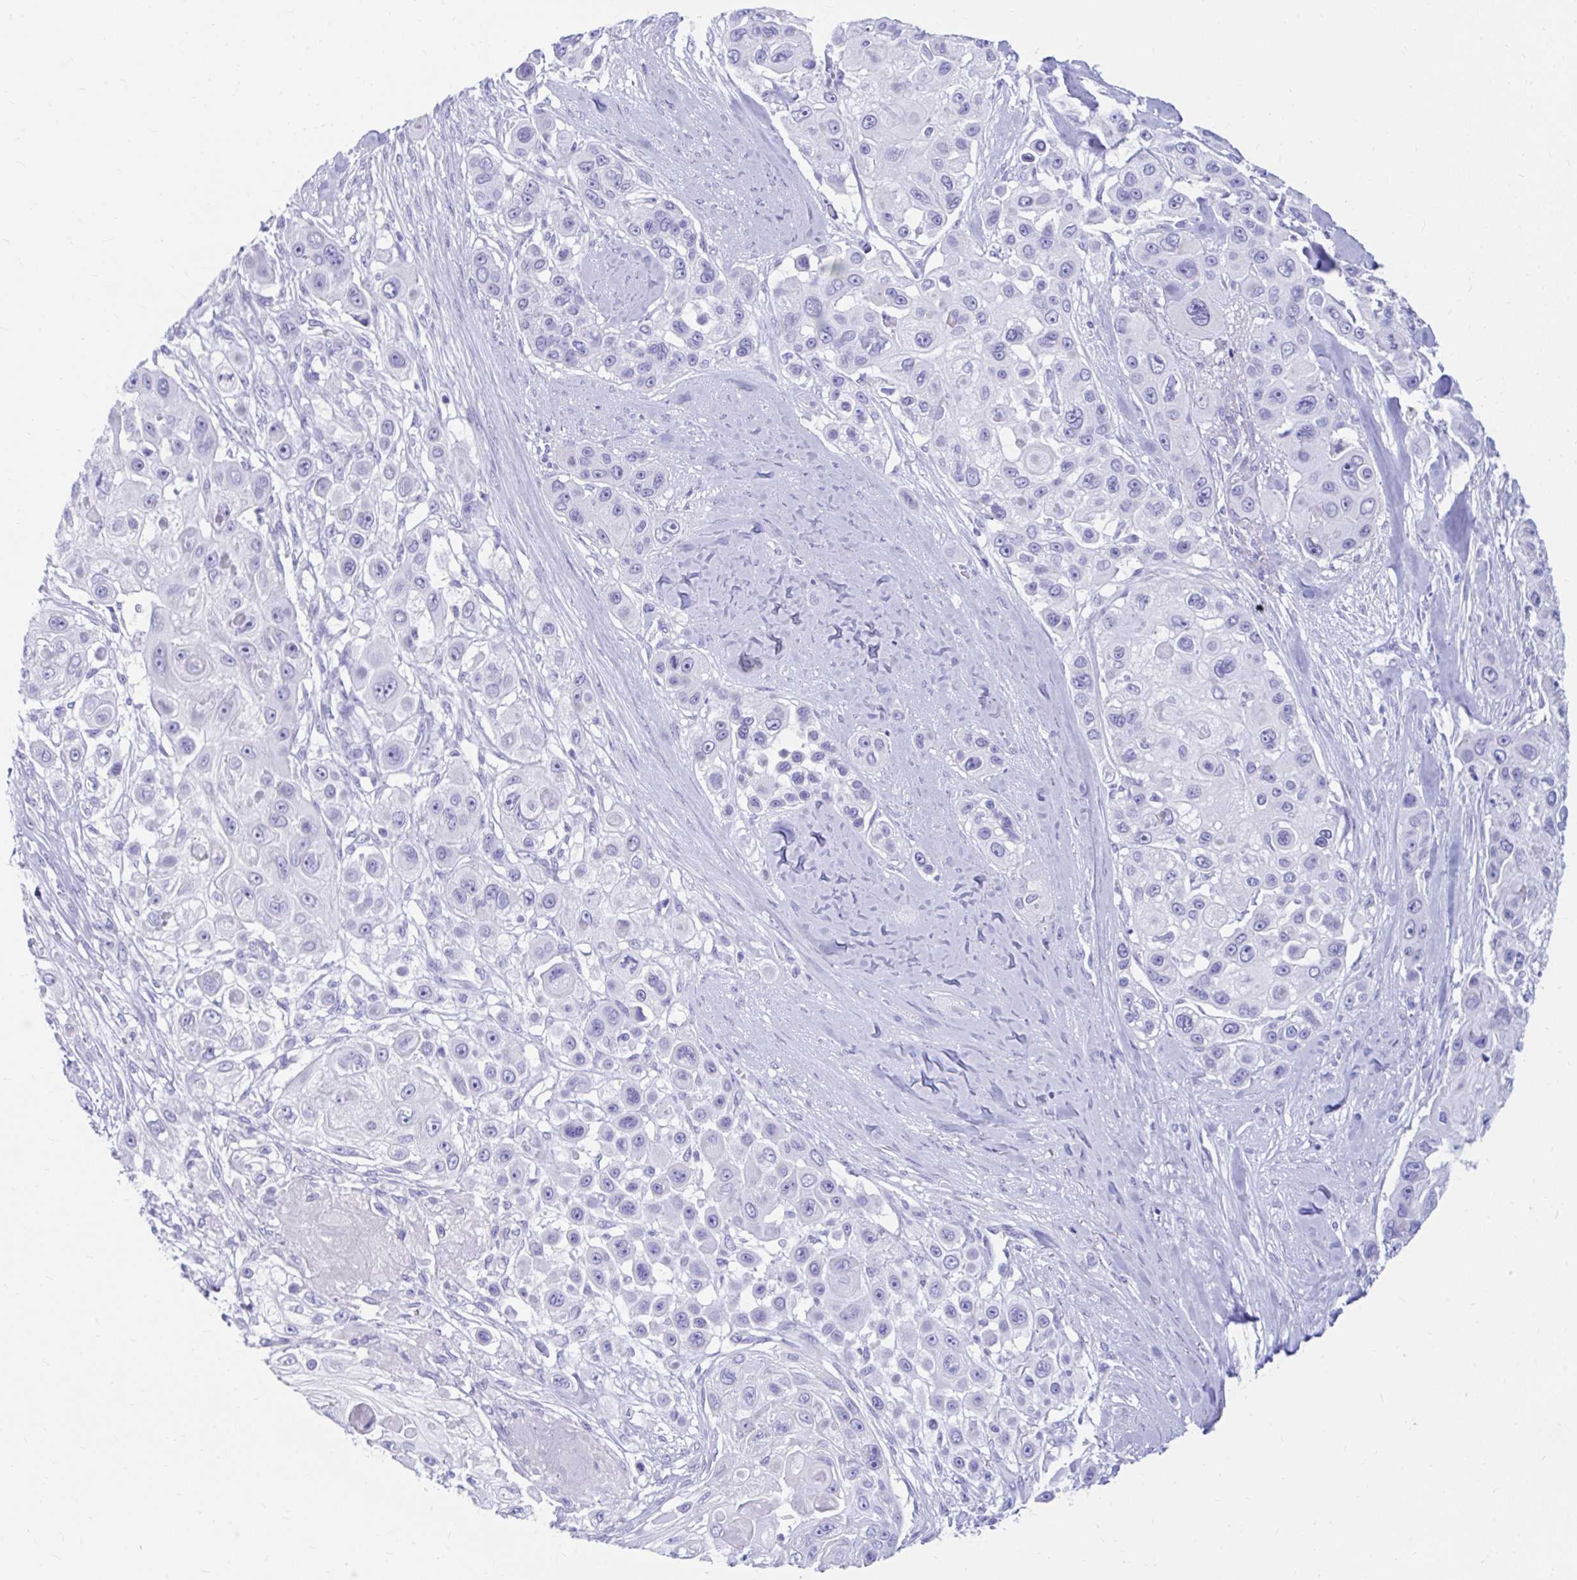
{"staining": {"intensity": "negative", "quantity": "none", "location": "none"}, "tissue": "skin cancer", "cell_type": "Tumor cells", "image_type": "cancer", "snomed": [{"axis": "morphology", "description": "Squamous cell carcinoma, NOS"}, {"axis": "topography", "description": "Skin"}], "caption": "A micrograph of skin cancer stained for a protein demonstrates no brown staining in tumor cells.", "gene": "NSG2", "patient": {"sex": "male", "age": 67}}